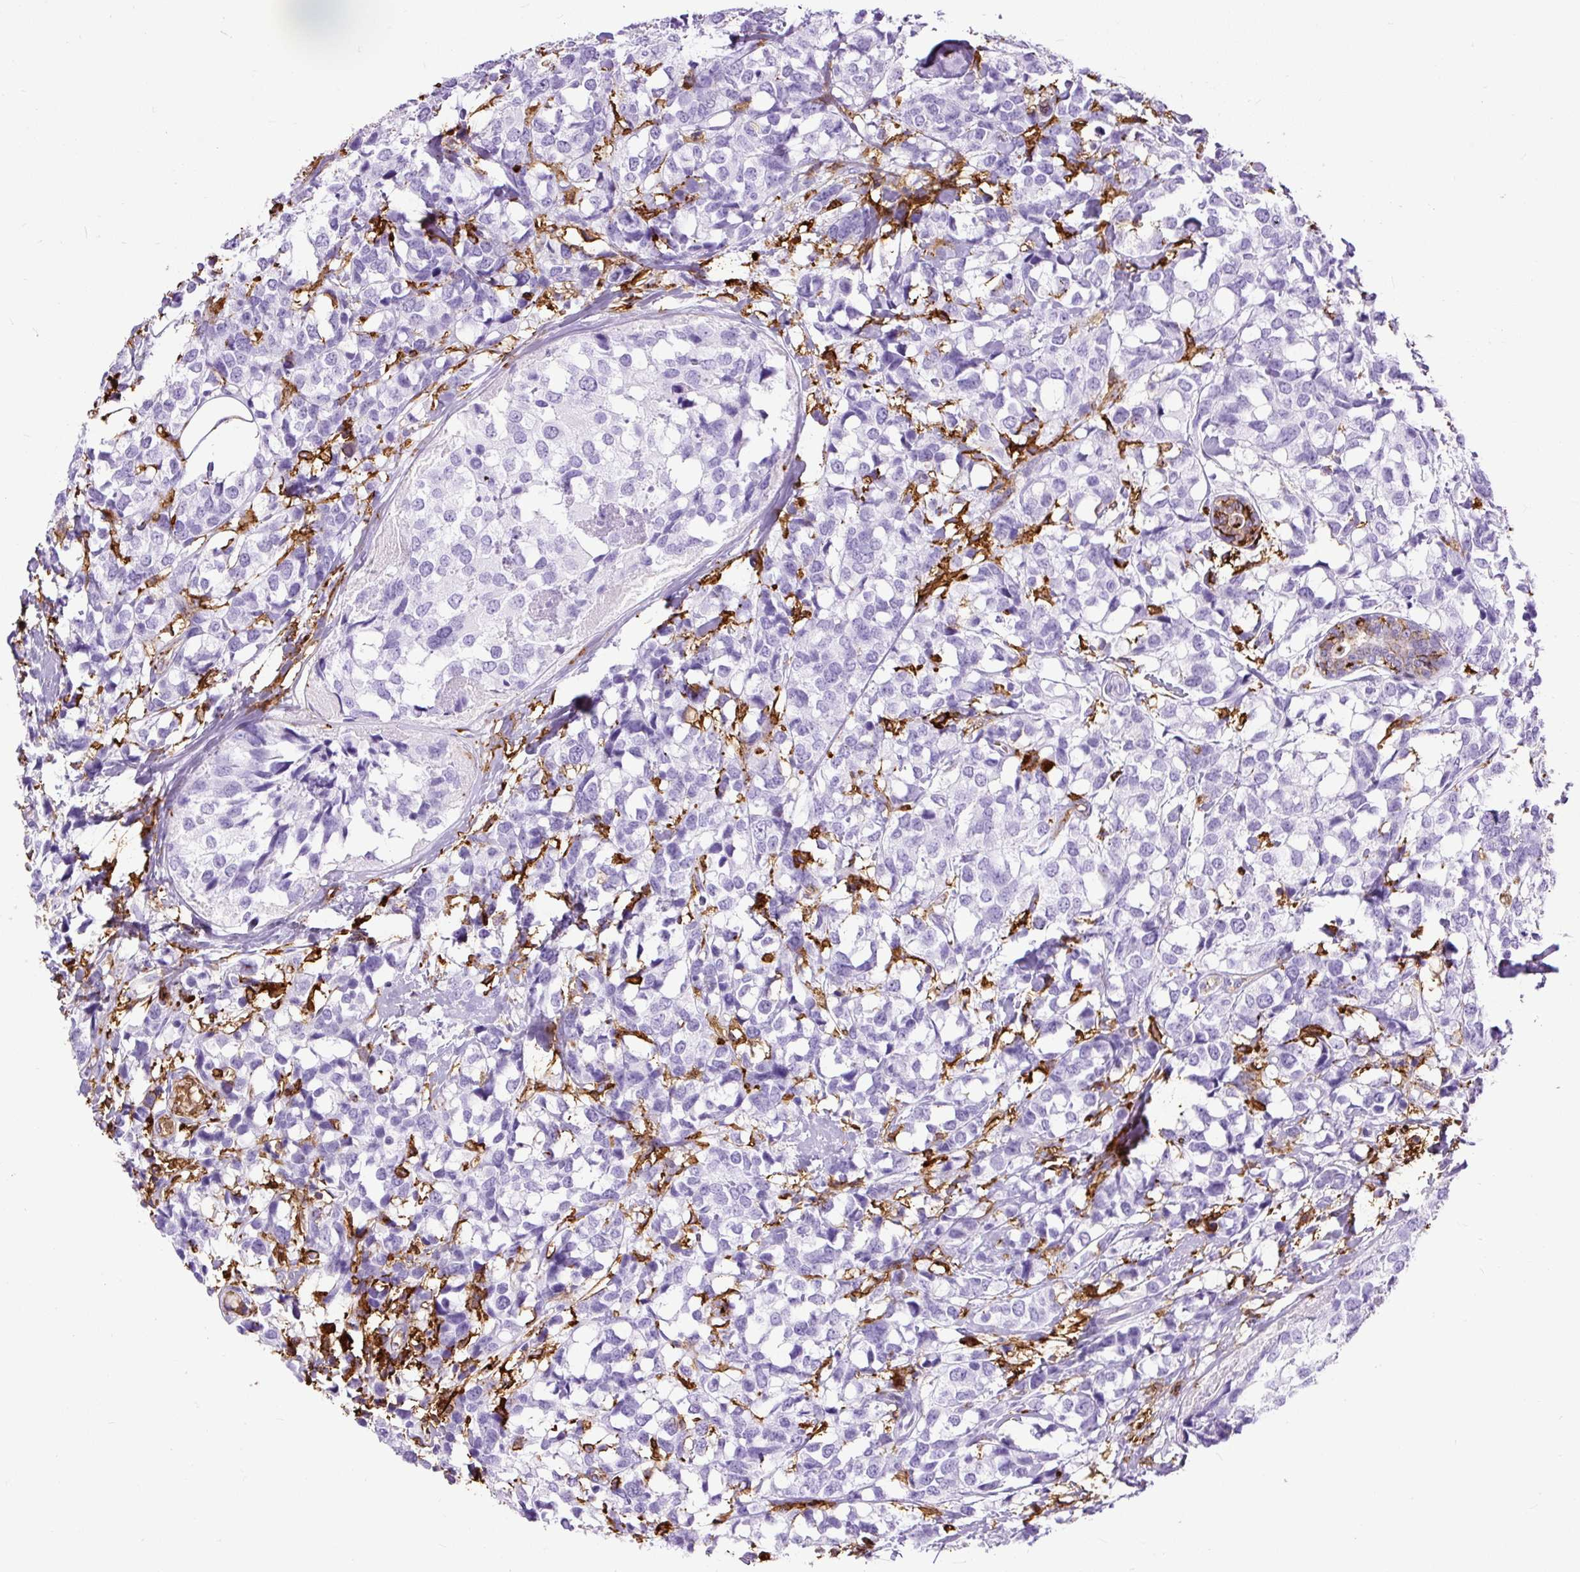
{"staining": {"intensity": "negative", "quantity": "none", "location": "none"}, "tissue": "breast cancer", "cell_type": "Tumor cells", "image_type": "cancer", "snomed": [{"axis": "morphology", "description": "Lobular carcinoma"}, {"axis": "topography", "description": "Breast"}], "caption": "This histopathology image is of lobular carcinoma (breast) stained with immunohistochemistry to label a protein in brown with the nuclei are counter-stained blue. There is no positivity in tumor cells. Nuclei are stained in blue.", "gene": "HLA-DRA", "patient": {"sex": "female", "age": 59}}